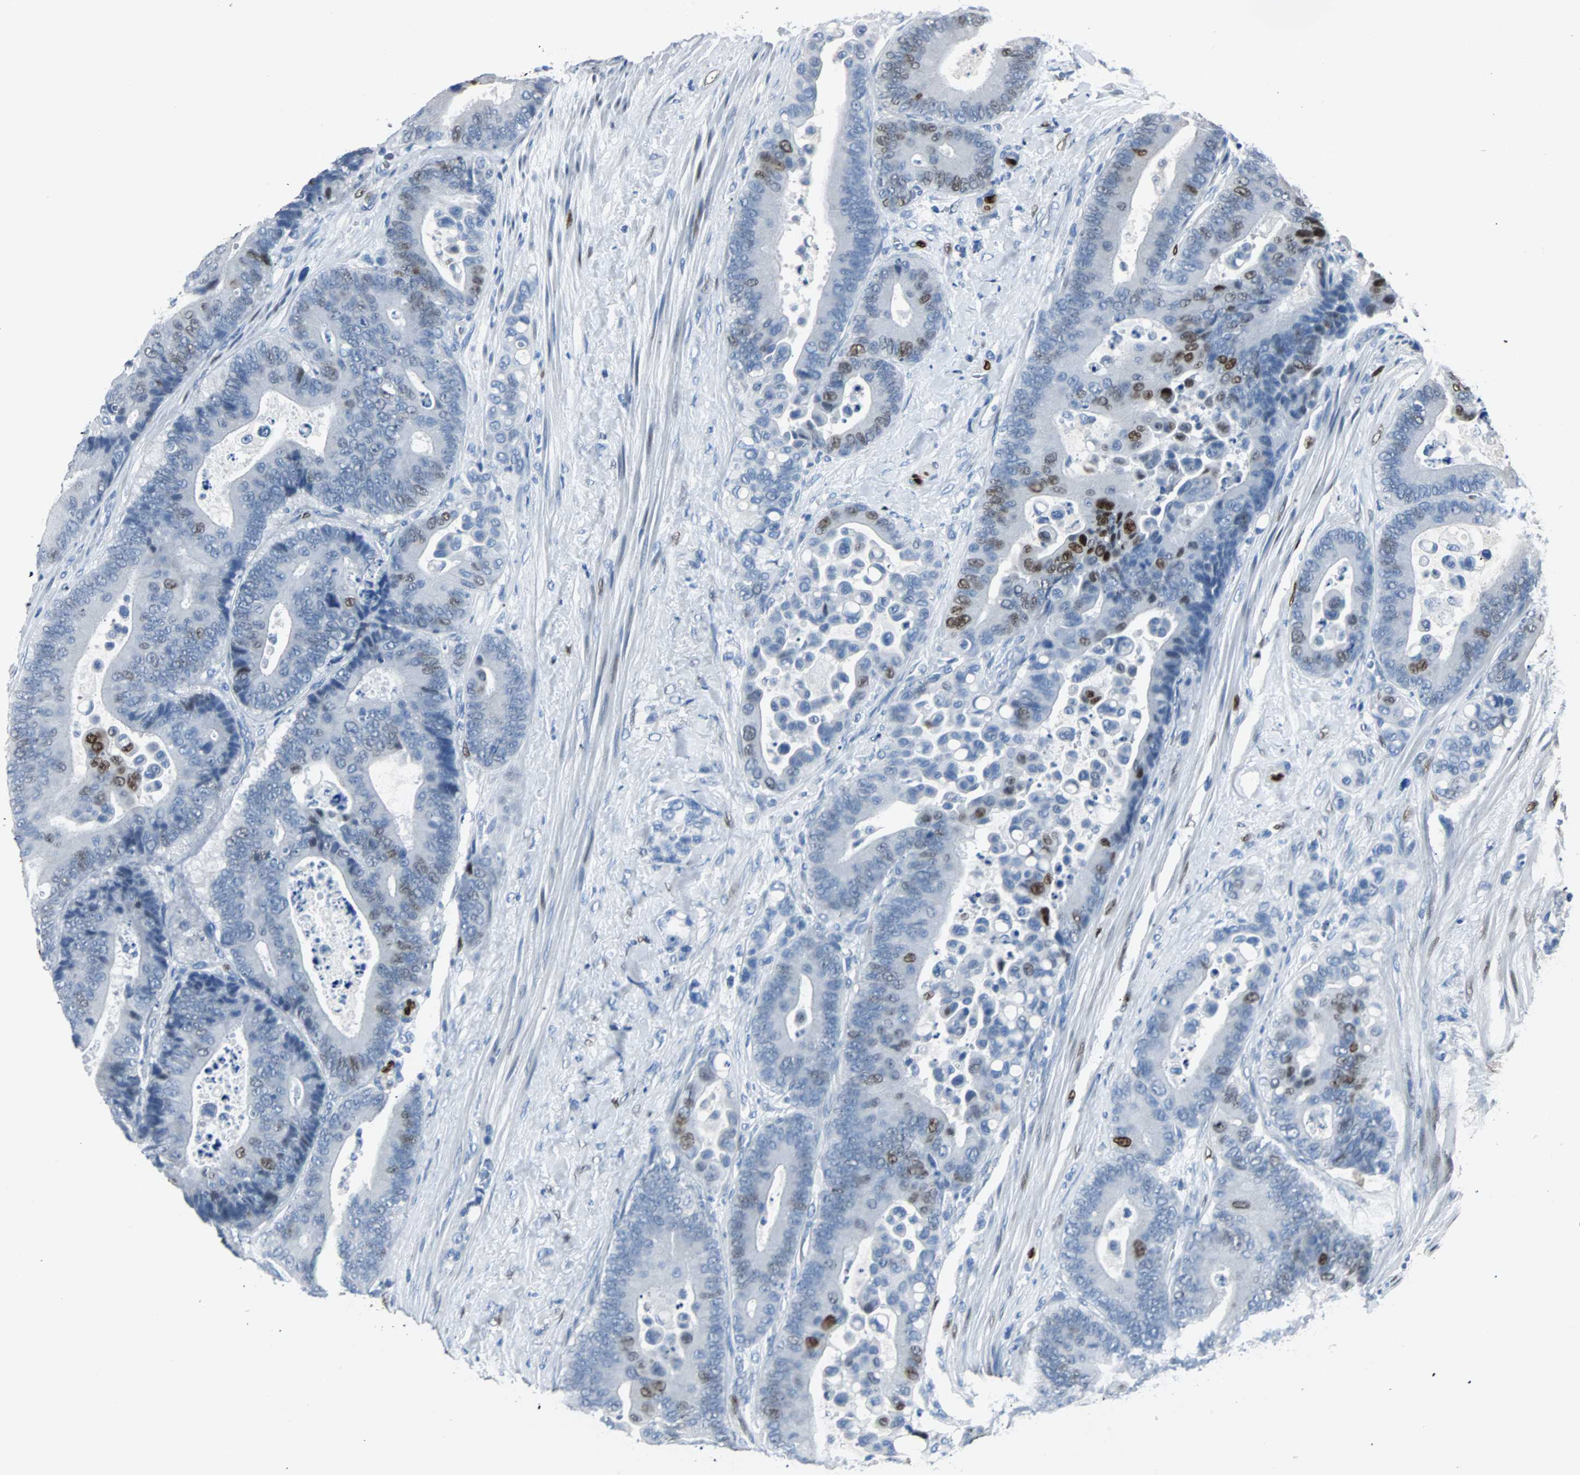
{"staining": {"intensity": "moderate", "quantity": "<25%", "location": "nuclear"}, "tissue": "colorectal cancer", "cell_type": "Tumor cells", "image_type": "cancer", "snomed": [{"axis": "morphology", "description": "Normal tissue, NOS"}, {"axis": "morphology", "description": "Adenocarcinoma, NOS"}, {"axis": "topography", "description": "Colon"}], "caption": "Human colorectal cancer (adenocarcinoma) stained for a protein (brown) exhibits moderate nuclear positive expression in about <25% of tumor cells.", "gene": "IL33", "patient": {"sex": "male", "age": 82}}